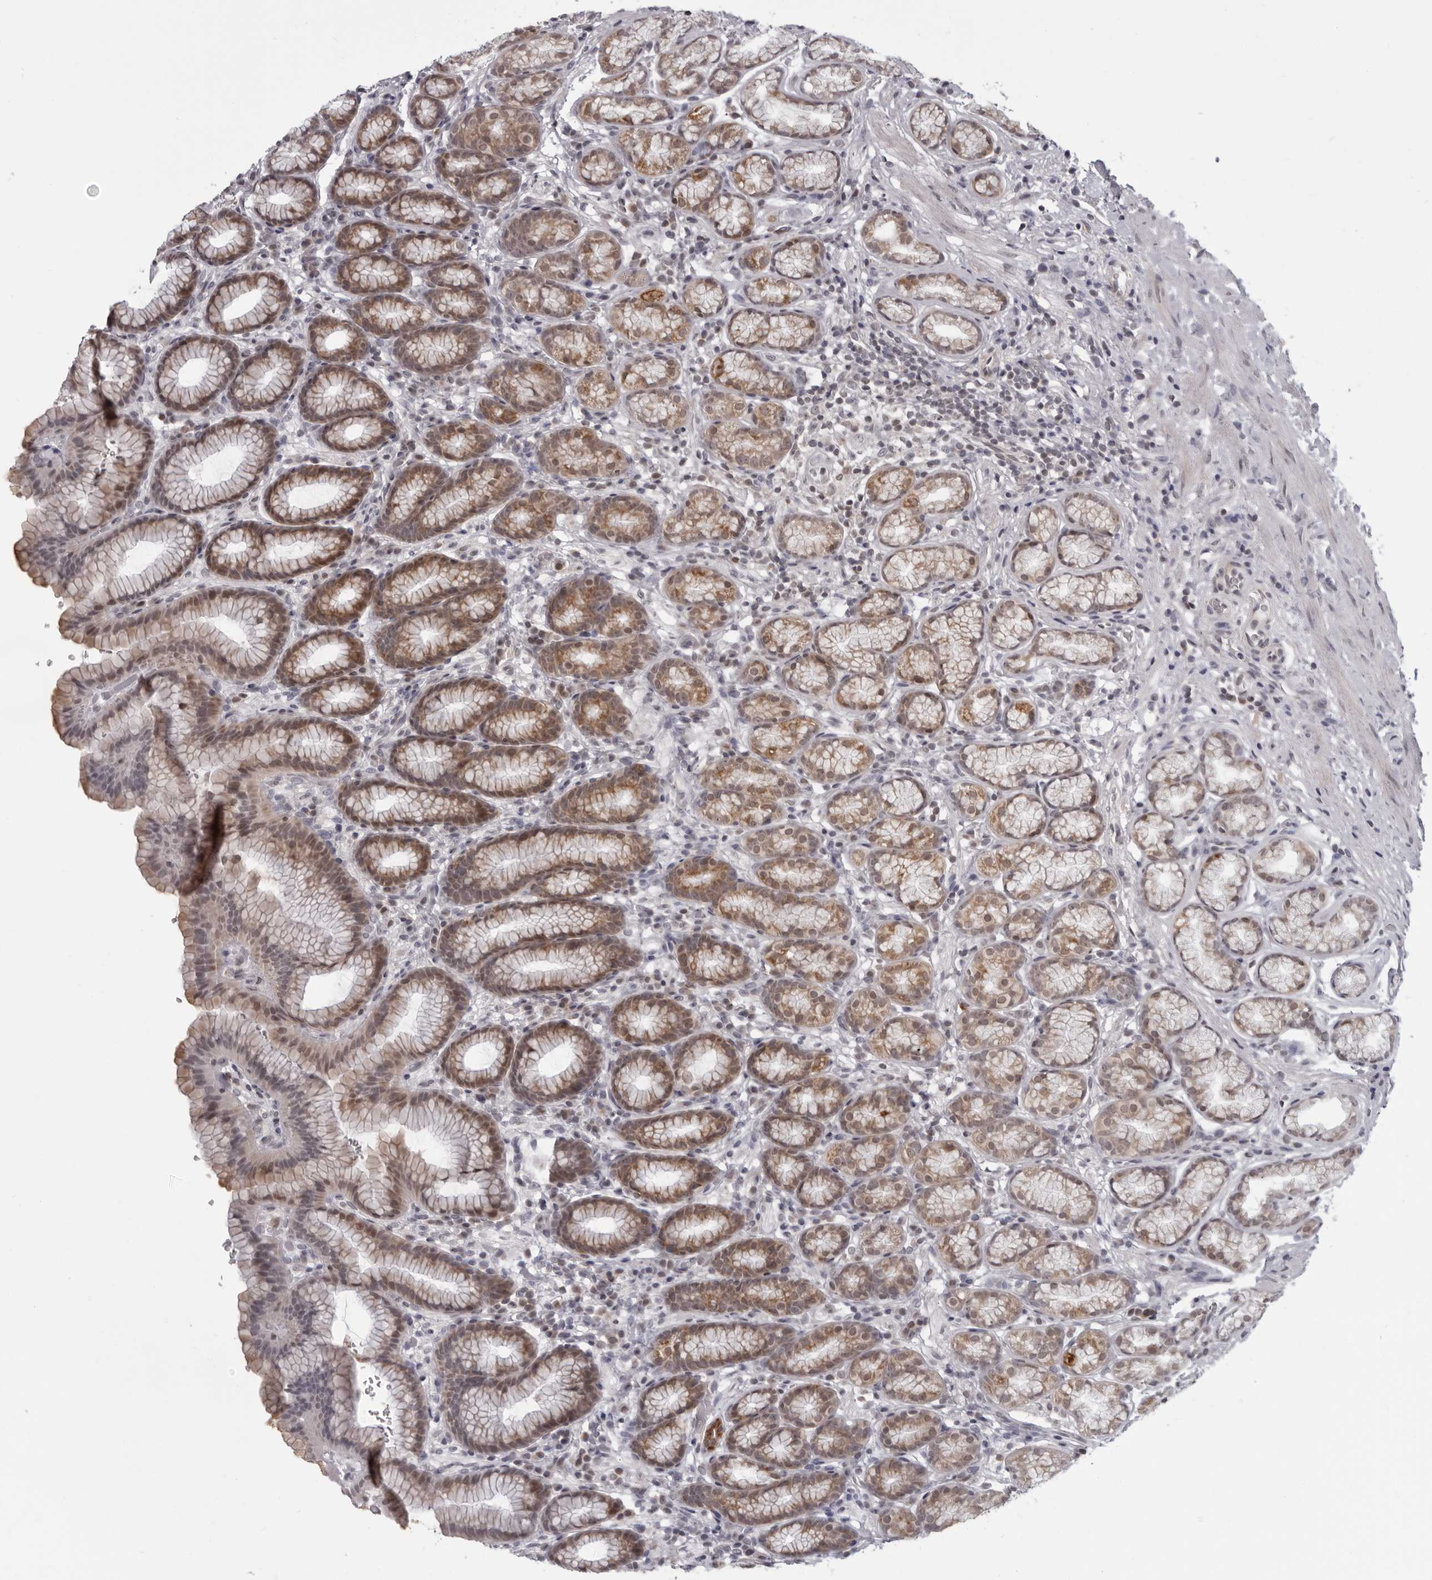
{"staining": {"intensity": "moderate", "quantity": ">75%", "location": "cytoplasmic/membranous"}, "tissue": "stomach", "cell_type": "Glandular cells", "image_type": "normal", "snomed": [{"axis": "morphology", "description": "Normal tissue, NOS"}, {"axis": "topography", "description": "Stomach"}], "caption": "Human stomach stained with a brown dye displays moderate cytoplasmic/membranous positive positivity in about >75% of glandular cells.", "gene": "RTCA", "patient": {"sex": "male", "age": 42}}